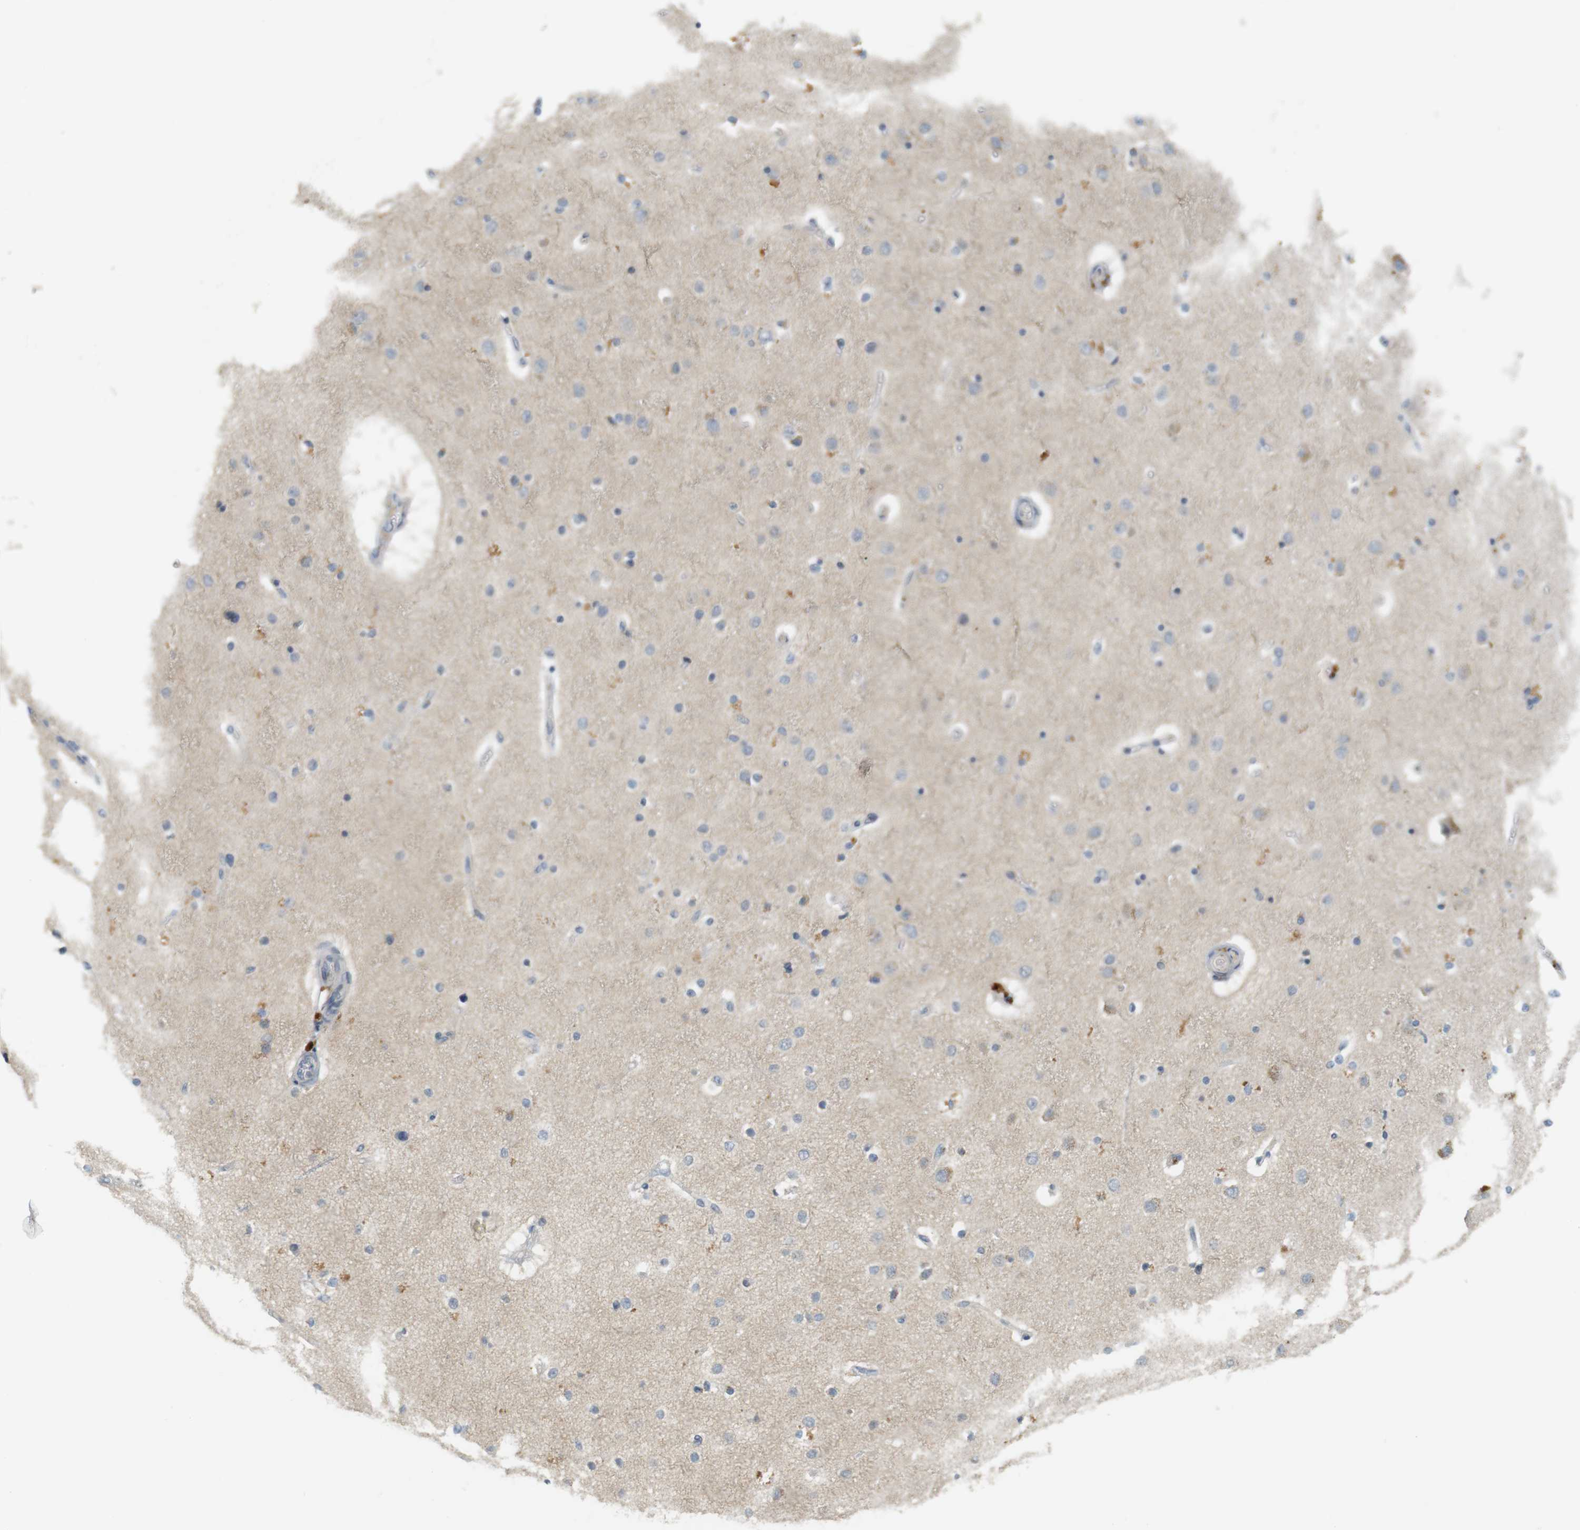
{"staining": {"intensity": "weak", "quantity": ">75%", "location": "cytoplasmic/membranous"}, "tissue": "cerebral cortex", "cell_type": "Endothelial cells", "image_type": "normal", "snomed": [{"axis": "morphology", "description": "Normal tissue, NOS"}, {"axis": "topography", "description": "Cerebral cortex"}], "caption": "IHC (DAB (3,3'-diaminobenzidine)) staining of benign cerebral cortex displays weak cytoplasmic/membranous protein positivity in approximately >75% of endothelial cells. (Brightfield microscopy of DAB IHC at high magnification).", "gene": "CREB3L2", "patient": {"sex": "female", "age": 54}}